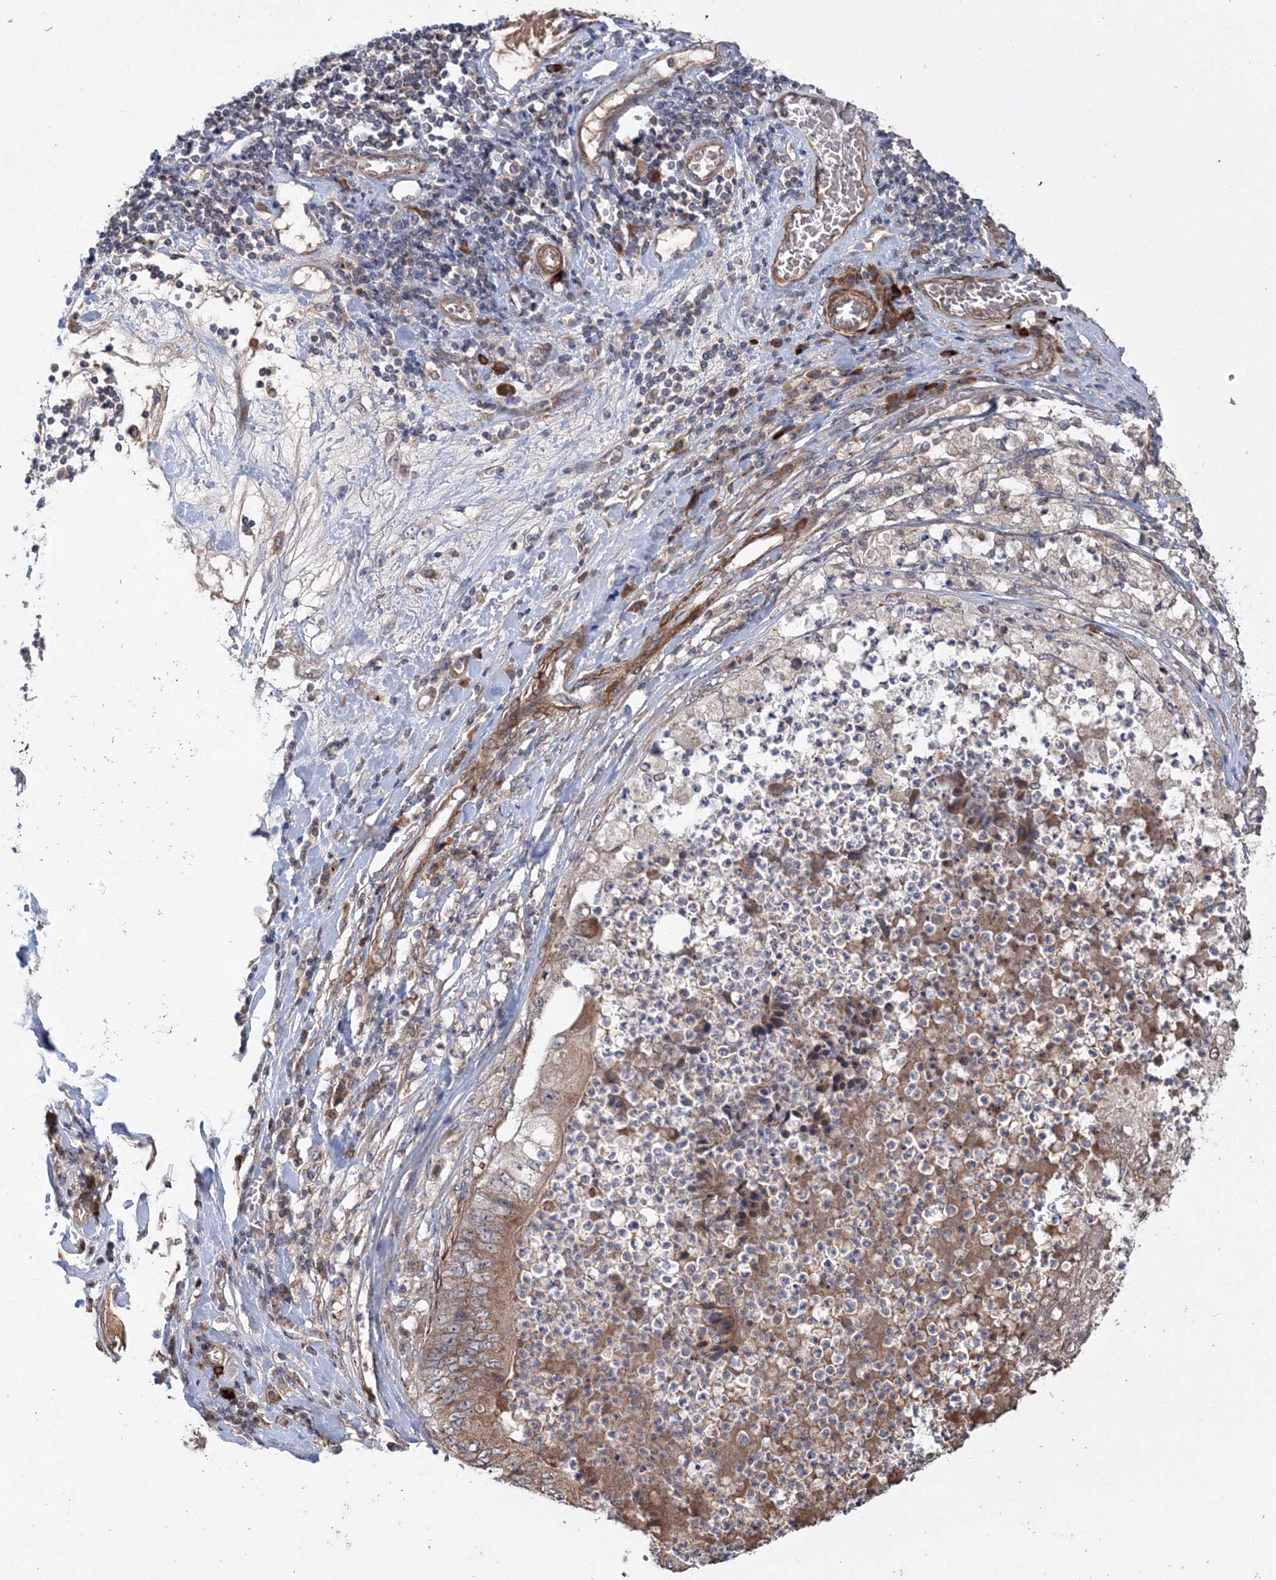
{"staining": {"intensity": "moderate", "quantity": ">75%", "location": "cytoplasmic/membranous"}, "tissue": "stomach cancer", "cell_type": "Tumor cells", "image_type": "cancer", "snomed": [{"axis": "morphology", "description": "Adenocarcinoma, NOS"}, {"axis": "topography", "description": "Stomach"}], "caption": "Immunohistochemical staining of human stomach cancer exhibits medium levels of moderate cytoplasmic/membranous positivity in approximately >75% of tumor cells.", "gene": "NOA1", "patient": {"sex": "female", "age": 73}}